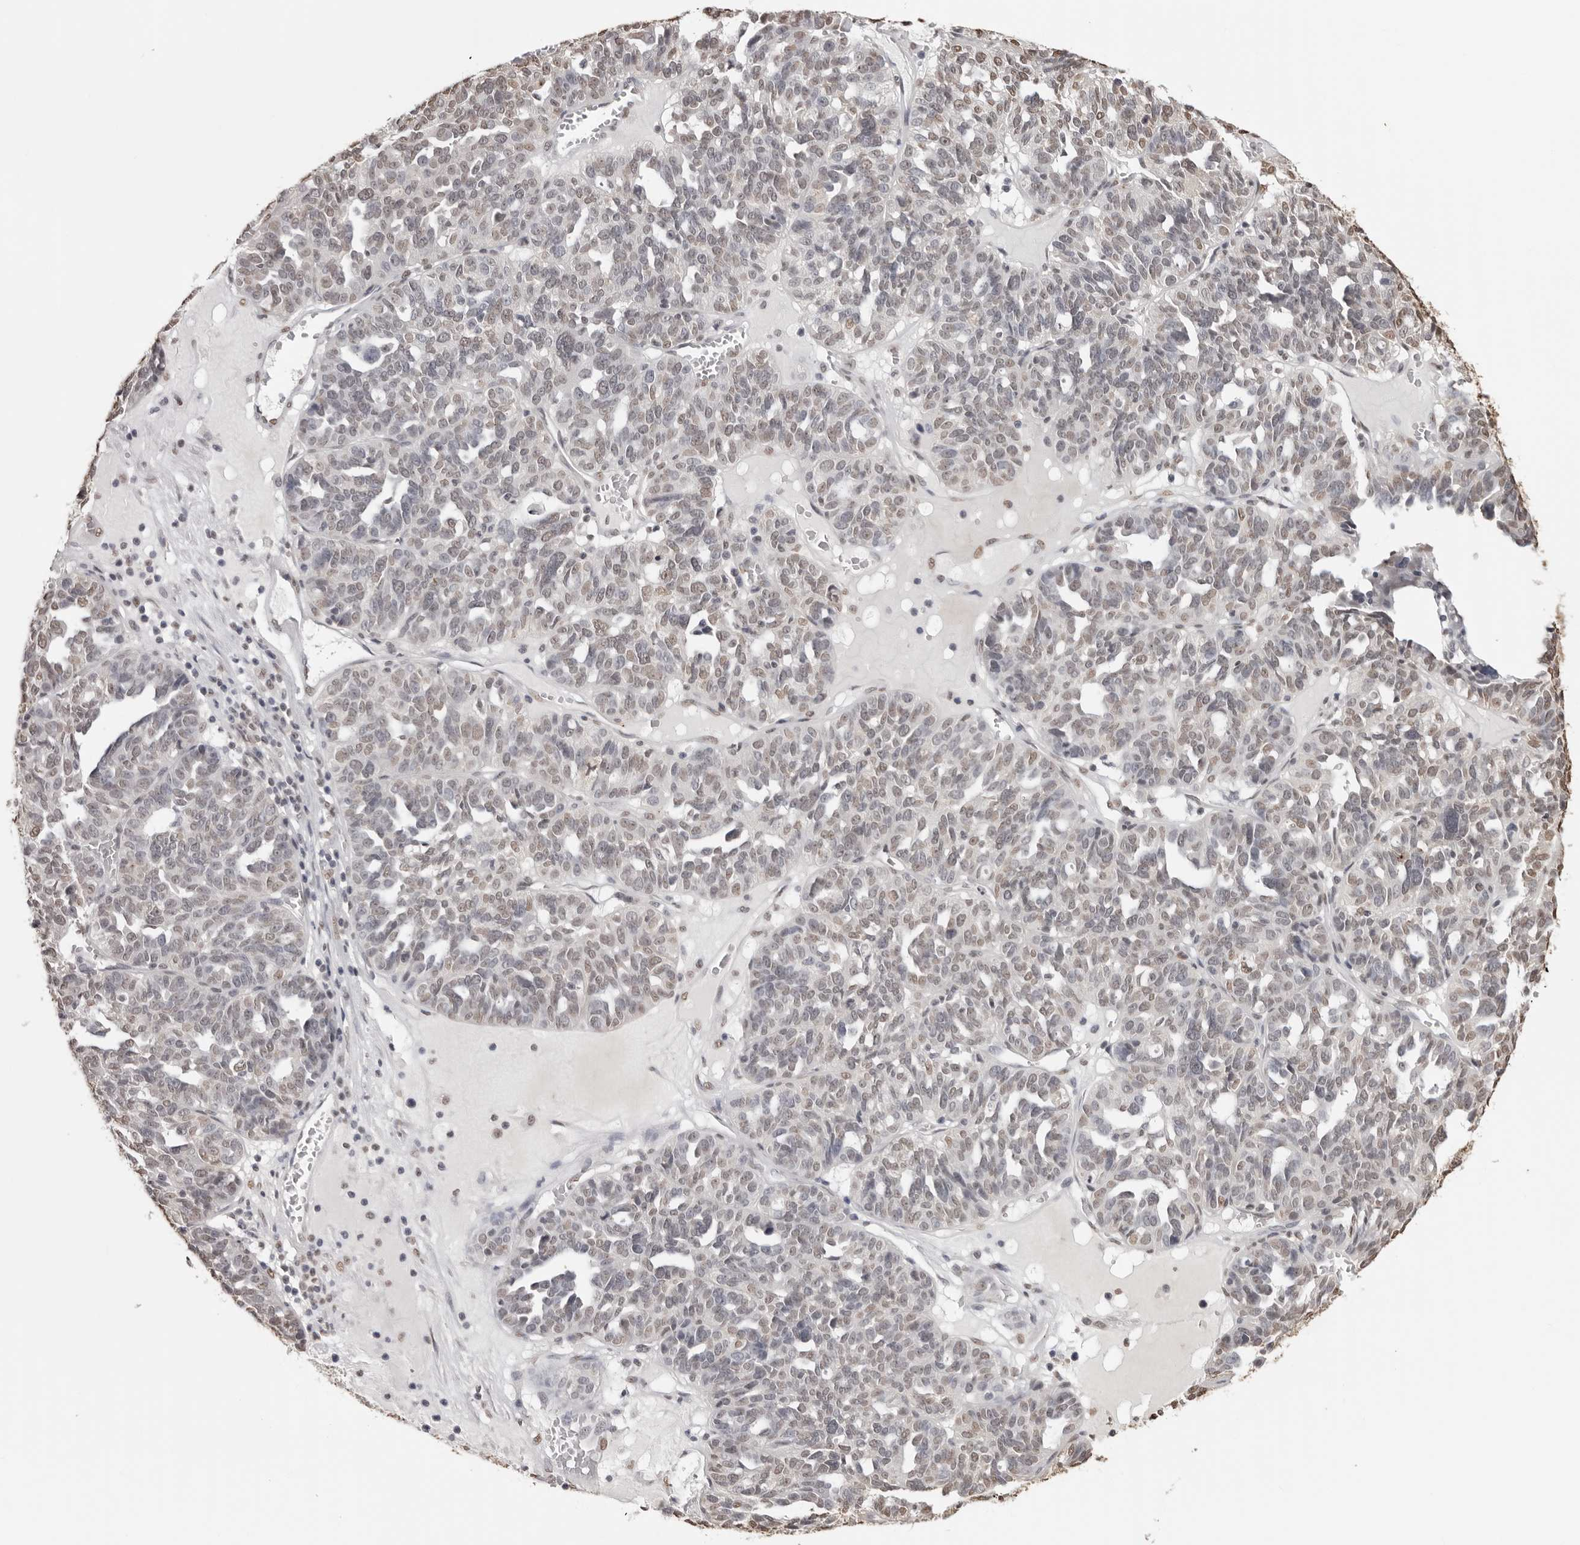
{"staining": {"intensity": "weak", "quantity": "<25%", "location": "nuclear"}, "tissue": "ovarian cancer", "cell_type": "Tumor cells", "image_type": "cancer", "snomed": [{"axis": "morphology", "description": "Cystadenocarcinoma, serous, NOS"}, {"axis": "topography", "description": "Ovary"}], "caption": "There is no significant positivity in tumor cells of ovarian cancer.", "gene": "OLIG3", "patient": {"sex": "female", "age": 59}}